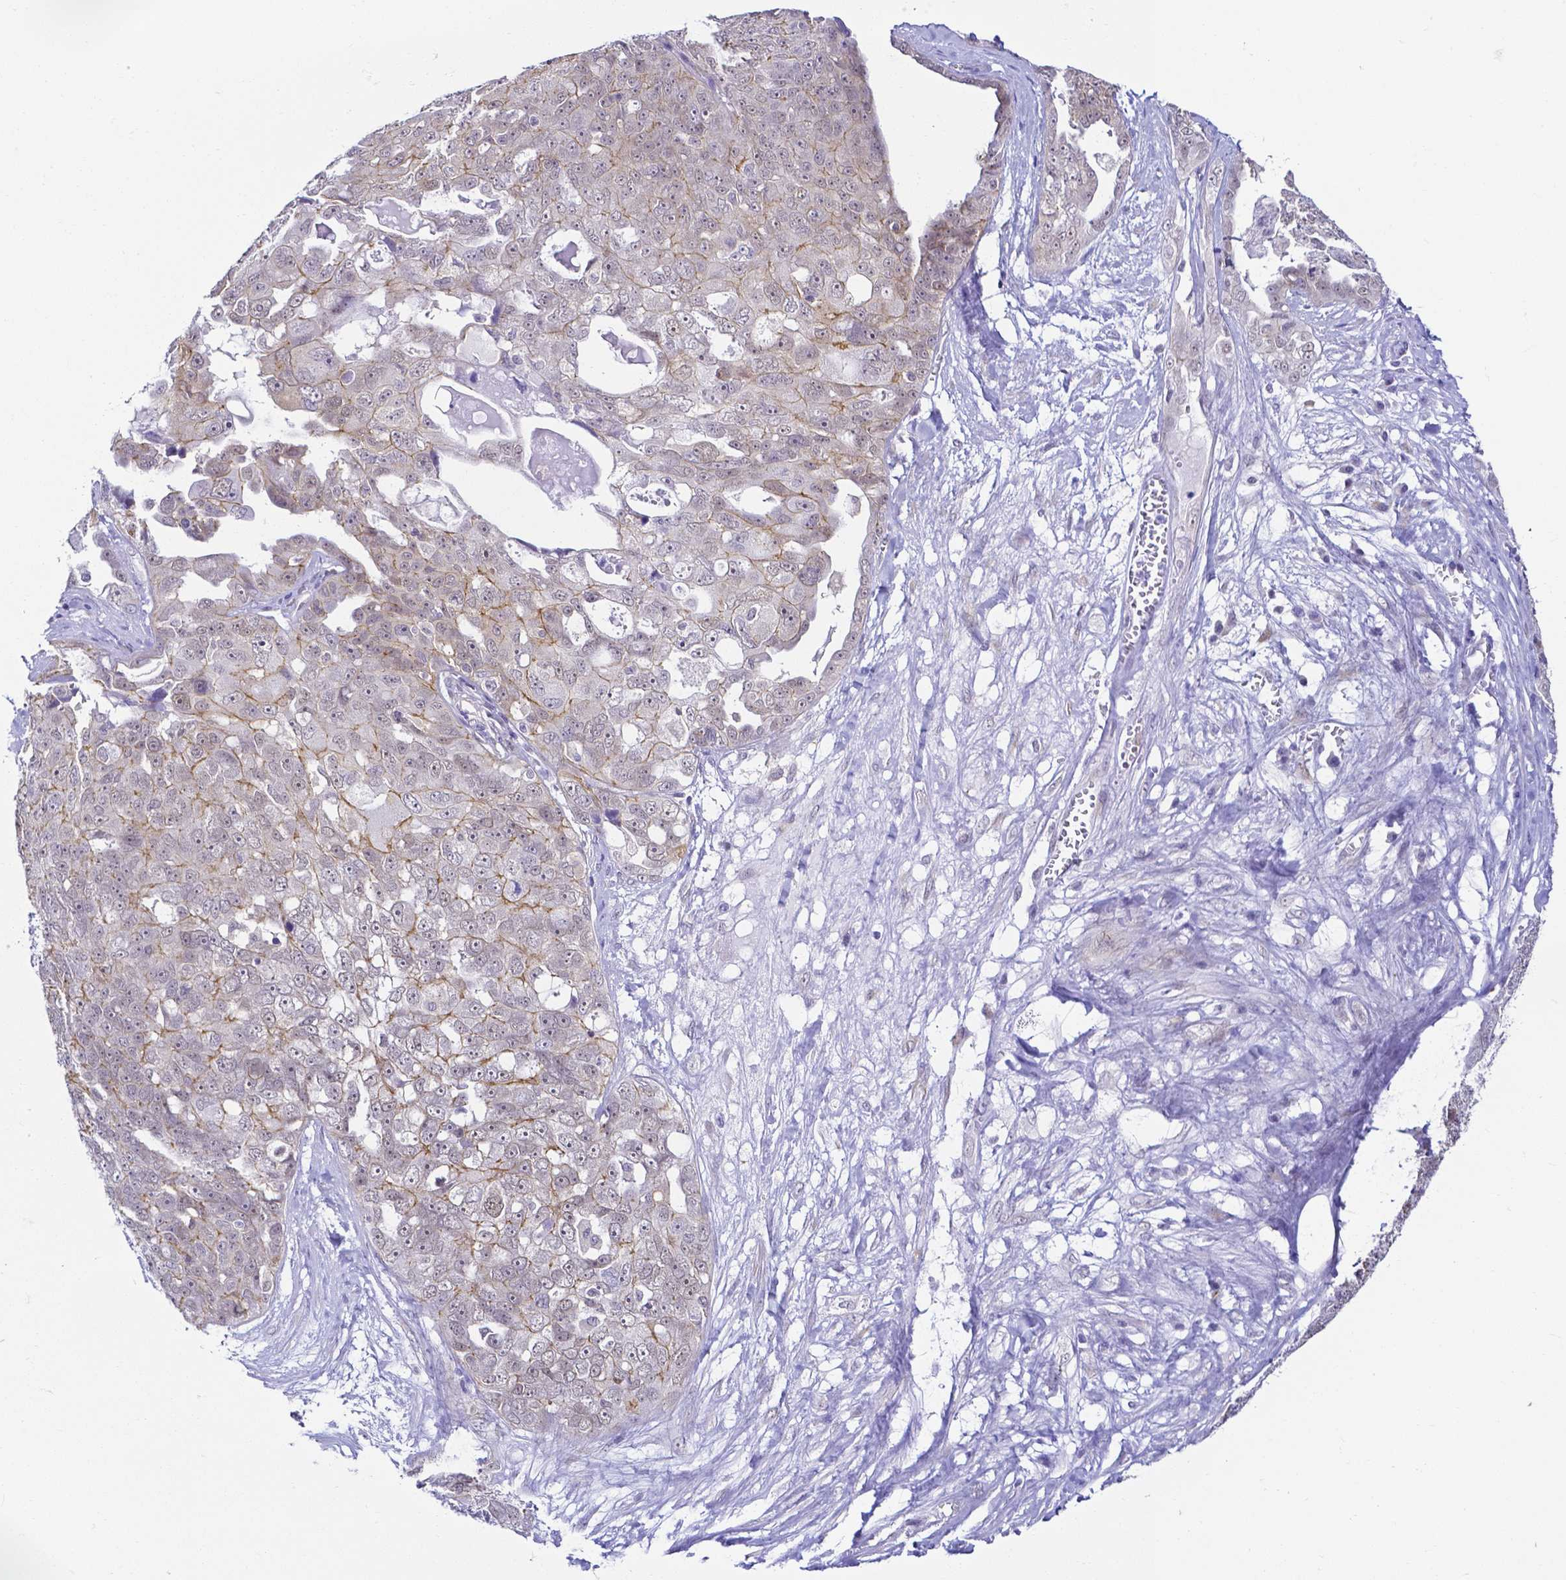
{"staining": {"intensity": "moderate", "quantity": "<25%", "location": "cytoplasmic/membranous"}, "tissue": "ovarian cancer", "cell_type": "Tumor cells", "image_type": "cancer", "snomed": [{"axis": "morphology", "description": "Carcinoma, endometroid"}, {"axis": "topography", "description": "Ovary"}], "caption": "This histopathology image shows endometroid carcinoma (ovarian) stained with immunohistochemistry (IHC) to label a protein in brown. The cytoplasmic/membranous of tumor cells show moderate positivity for the protein. Nuclei are counter-stained blue.", "gene": "FAM83G", "patient": {"sex": "female", "age": 70}}